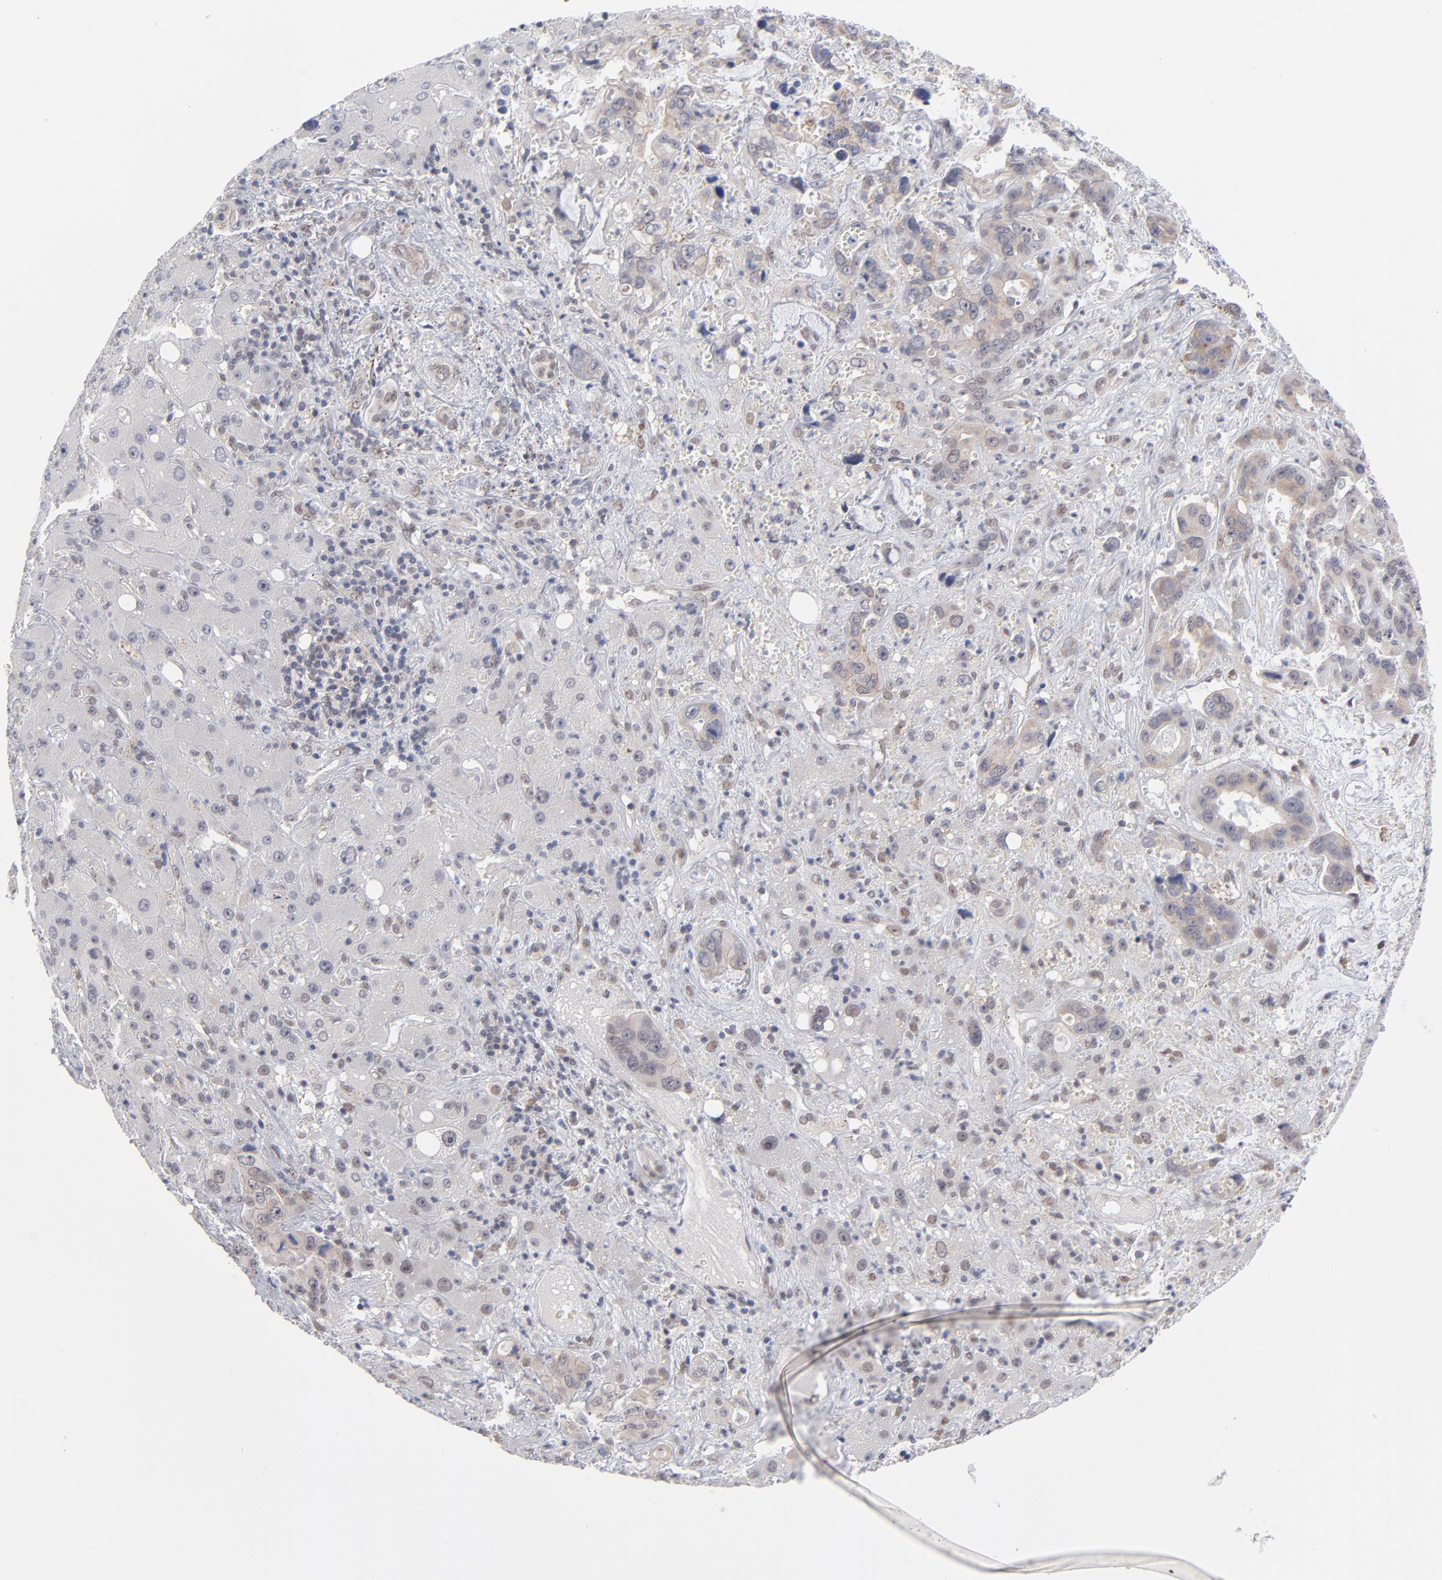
{"staining": {"intensity": "weak", "quantity": "25%-75%", "location": "cytoplasmic/membranous,nuclear"}, "tissue": "liver cancer", "cell_type": "Tumor cells", "image_type": "cancer", "snomed": [{"axis": "morphology", "description": "Cholangiocarcinoma"}, {"axis": "topography", "description": "Liver"}], "caption": "Immunohistochemical staining of liver cancer demonstrates weak cytoplasmic/membranous and nuclear protein positivity in approximately 25%-75% of tumor cells.", "gene": "NBN", "patient": {"sex": "female", "age": 65}}